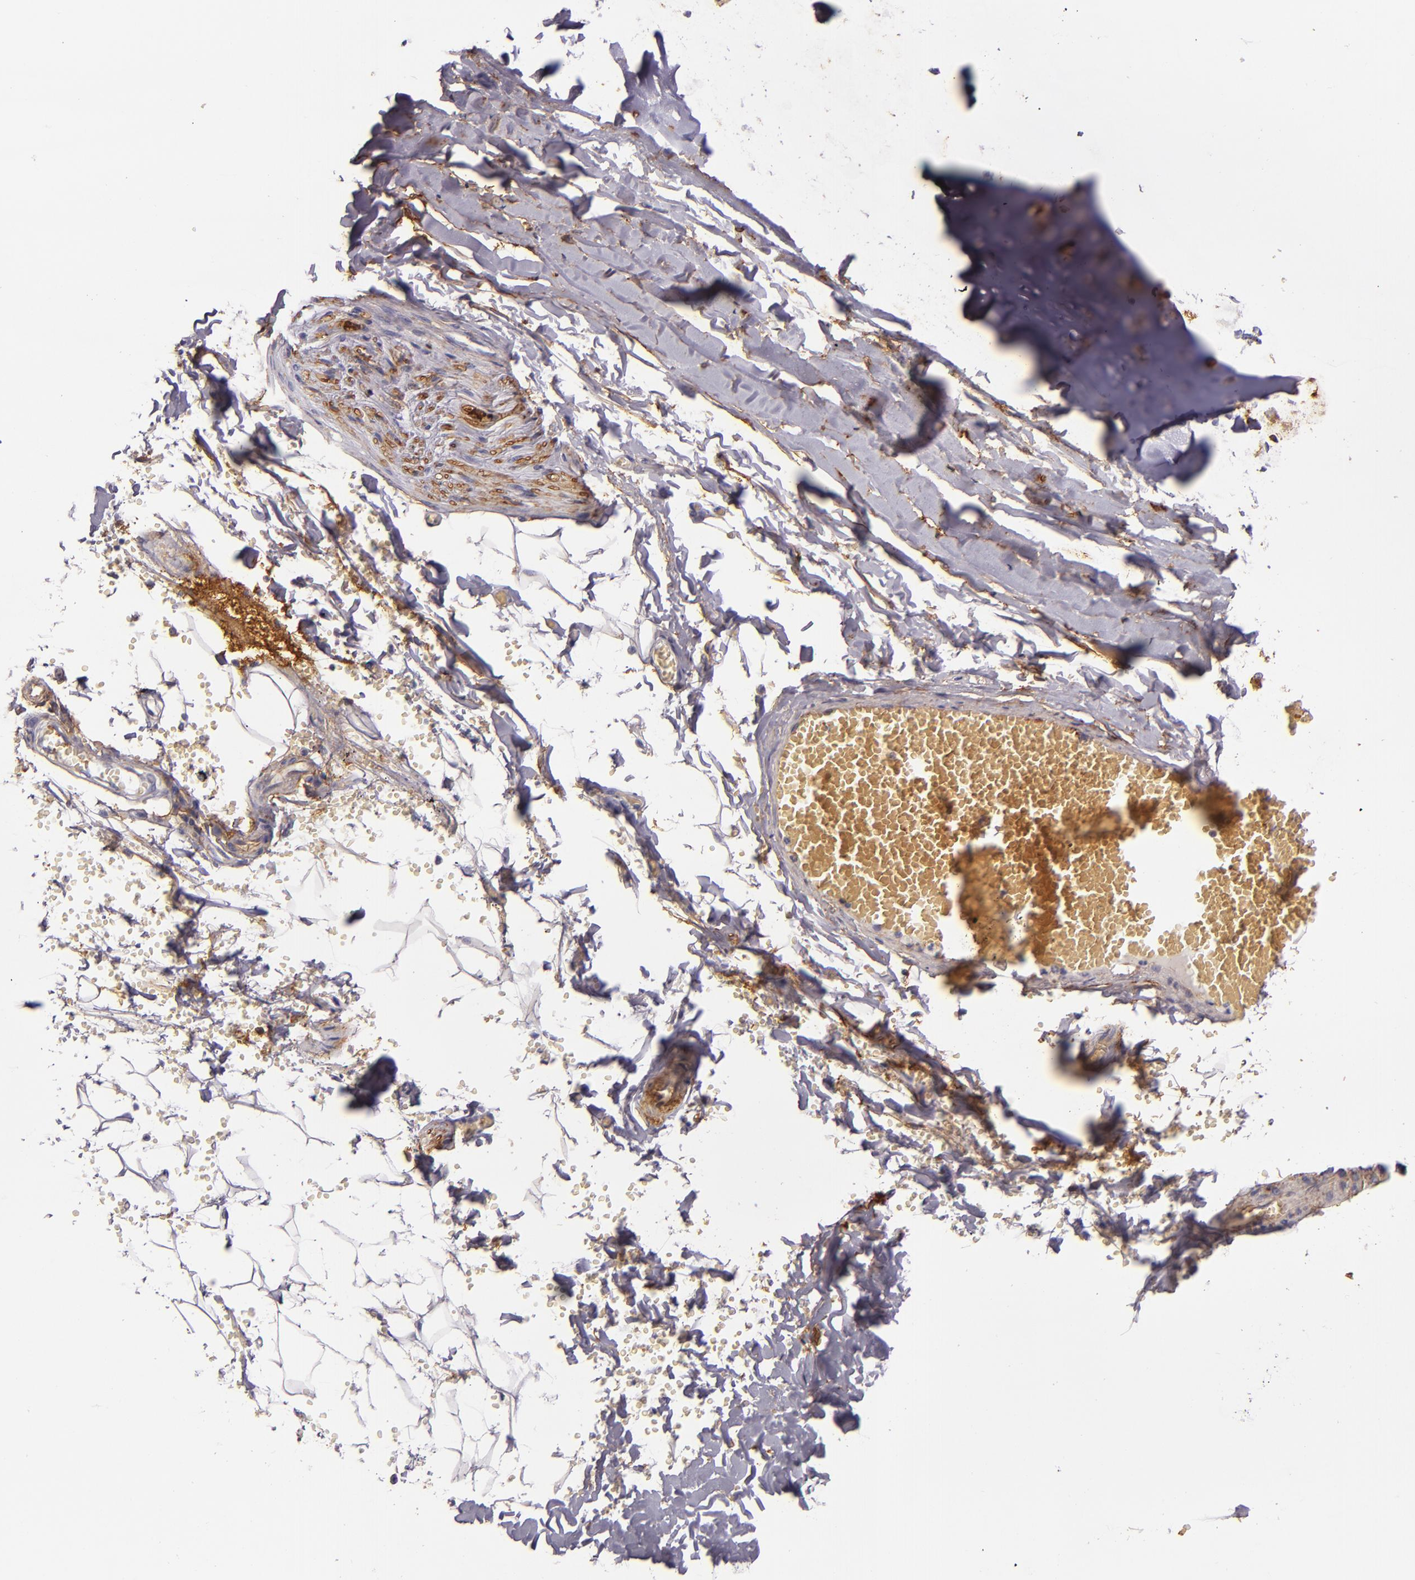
{"staining": {"intensity": "negative", "quantity": "none", "location": "none"}, "tissue": "adipose tissue", "cell_type": "Adipocytes", "image_type": "normal", "snomed": [{"axis": "morphology", "description": "Normal tissue, NOS"}, {"axis": "topography", "description": "Bronchus"}, {"axis": "topography", "description": "Lung"}], "caption": "This is an immunohistochemistry (IHC) micrograph of normal adipose tissue. There is no positivity in adipocytes.", "gene": "CD9", "patient": {"sex": "female", "age": 56}}